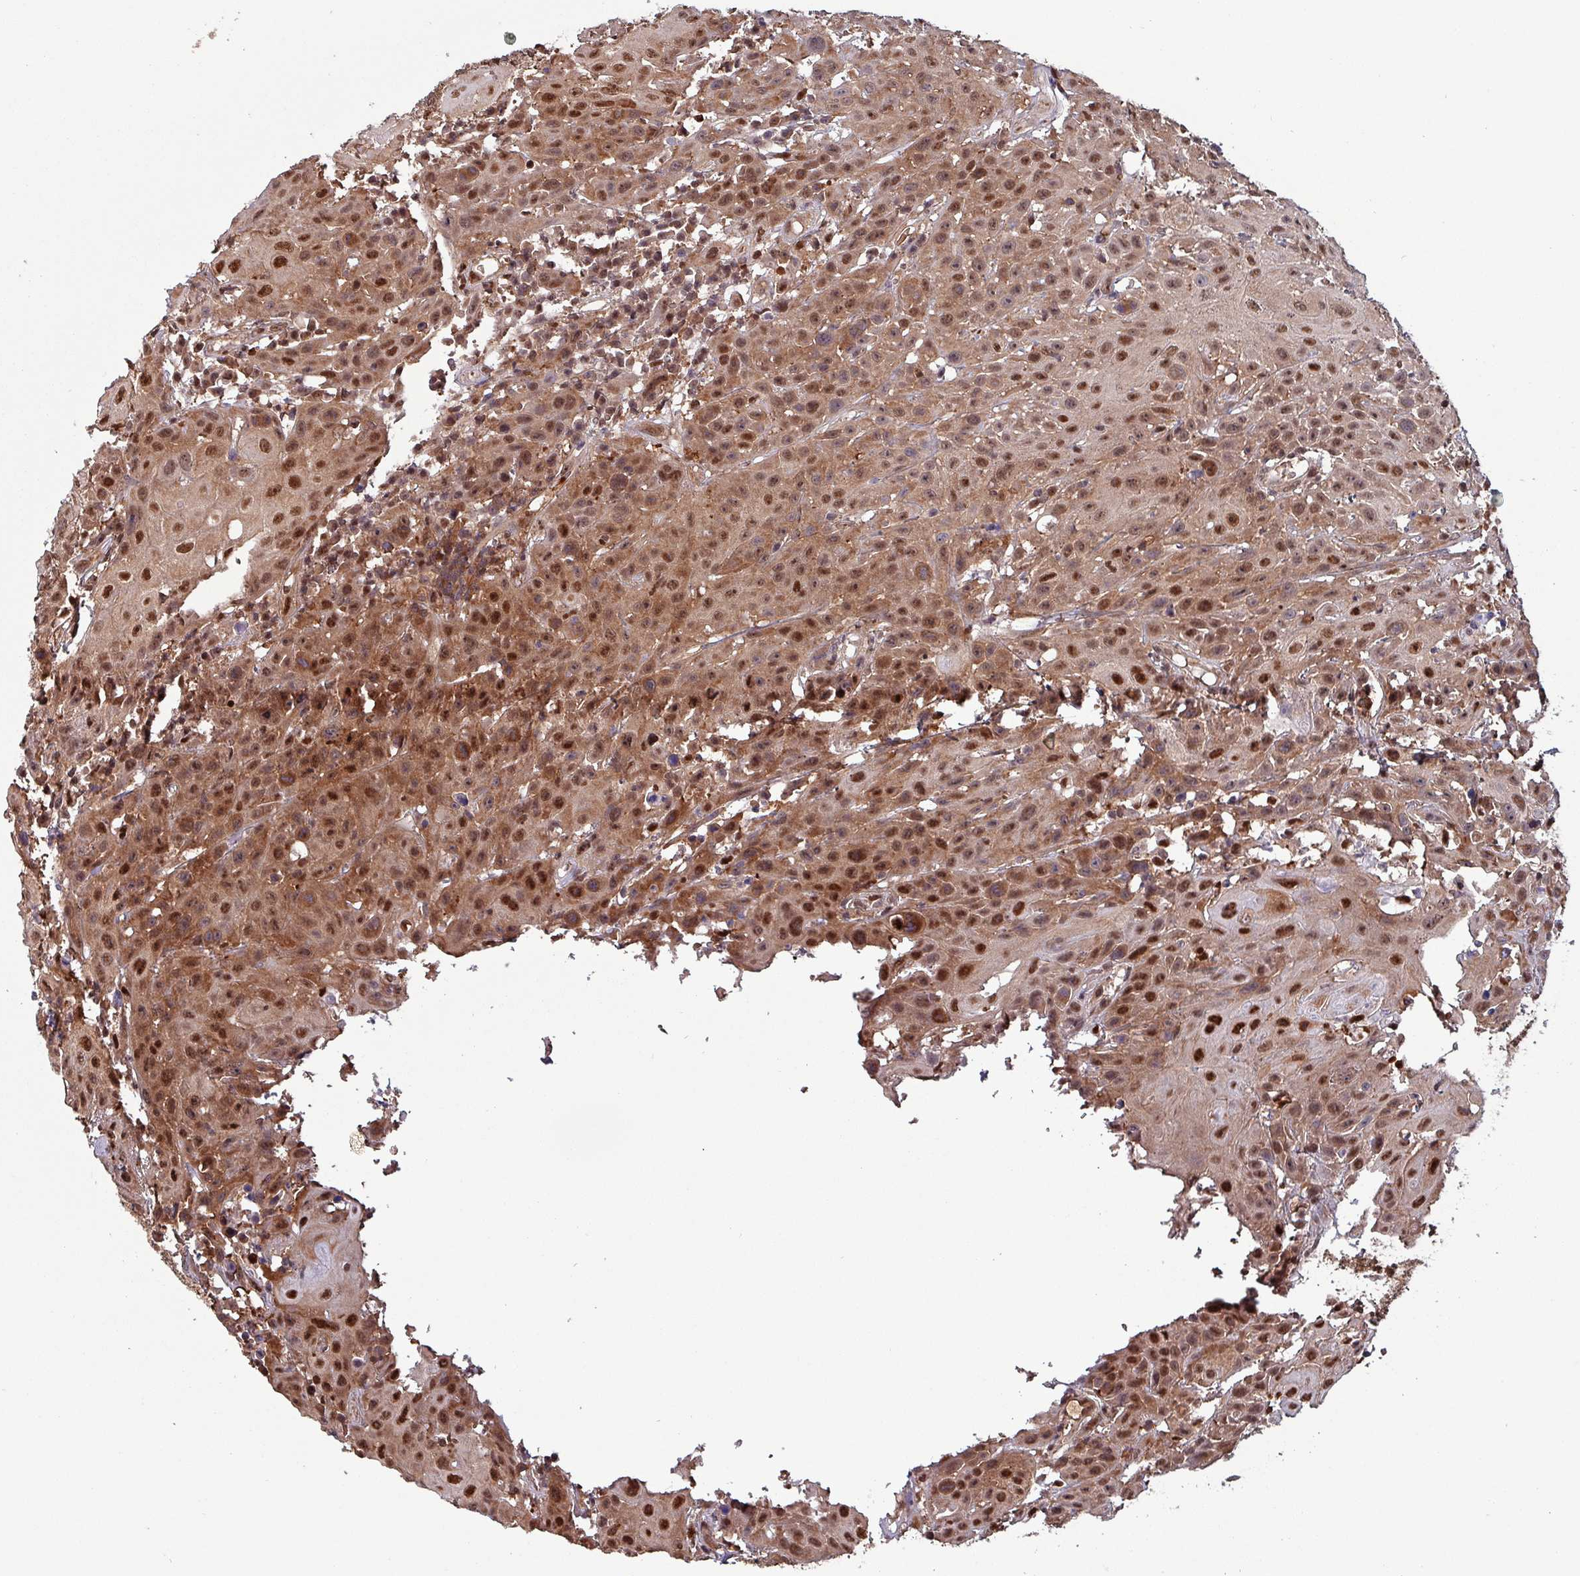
{"staining": {"intensity": "moderate", "quantity": ">75%", "location": "cytoplasmic/membranous,nuclear"}, "tissue": "head and neck cancer", "cell_type": "Tumor cells", "image_type": "cancer", "snomed": [{"axis": "morphology", "description": "Squamous cell carcinoma, NOS"}, {"axis": "topography", "description": "Skin"}, {"axis": "topography", "description": "Head-Neck"}], "caption": "Moderate cytoplasmic/membranous and nuclear staining is present in approximately >75% of tumor cells in head and neck cancer.", "gene": "PSMB8", "patient": {"sex": "male", "age": 80}}